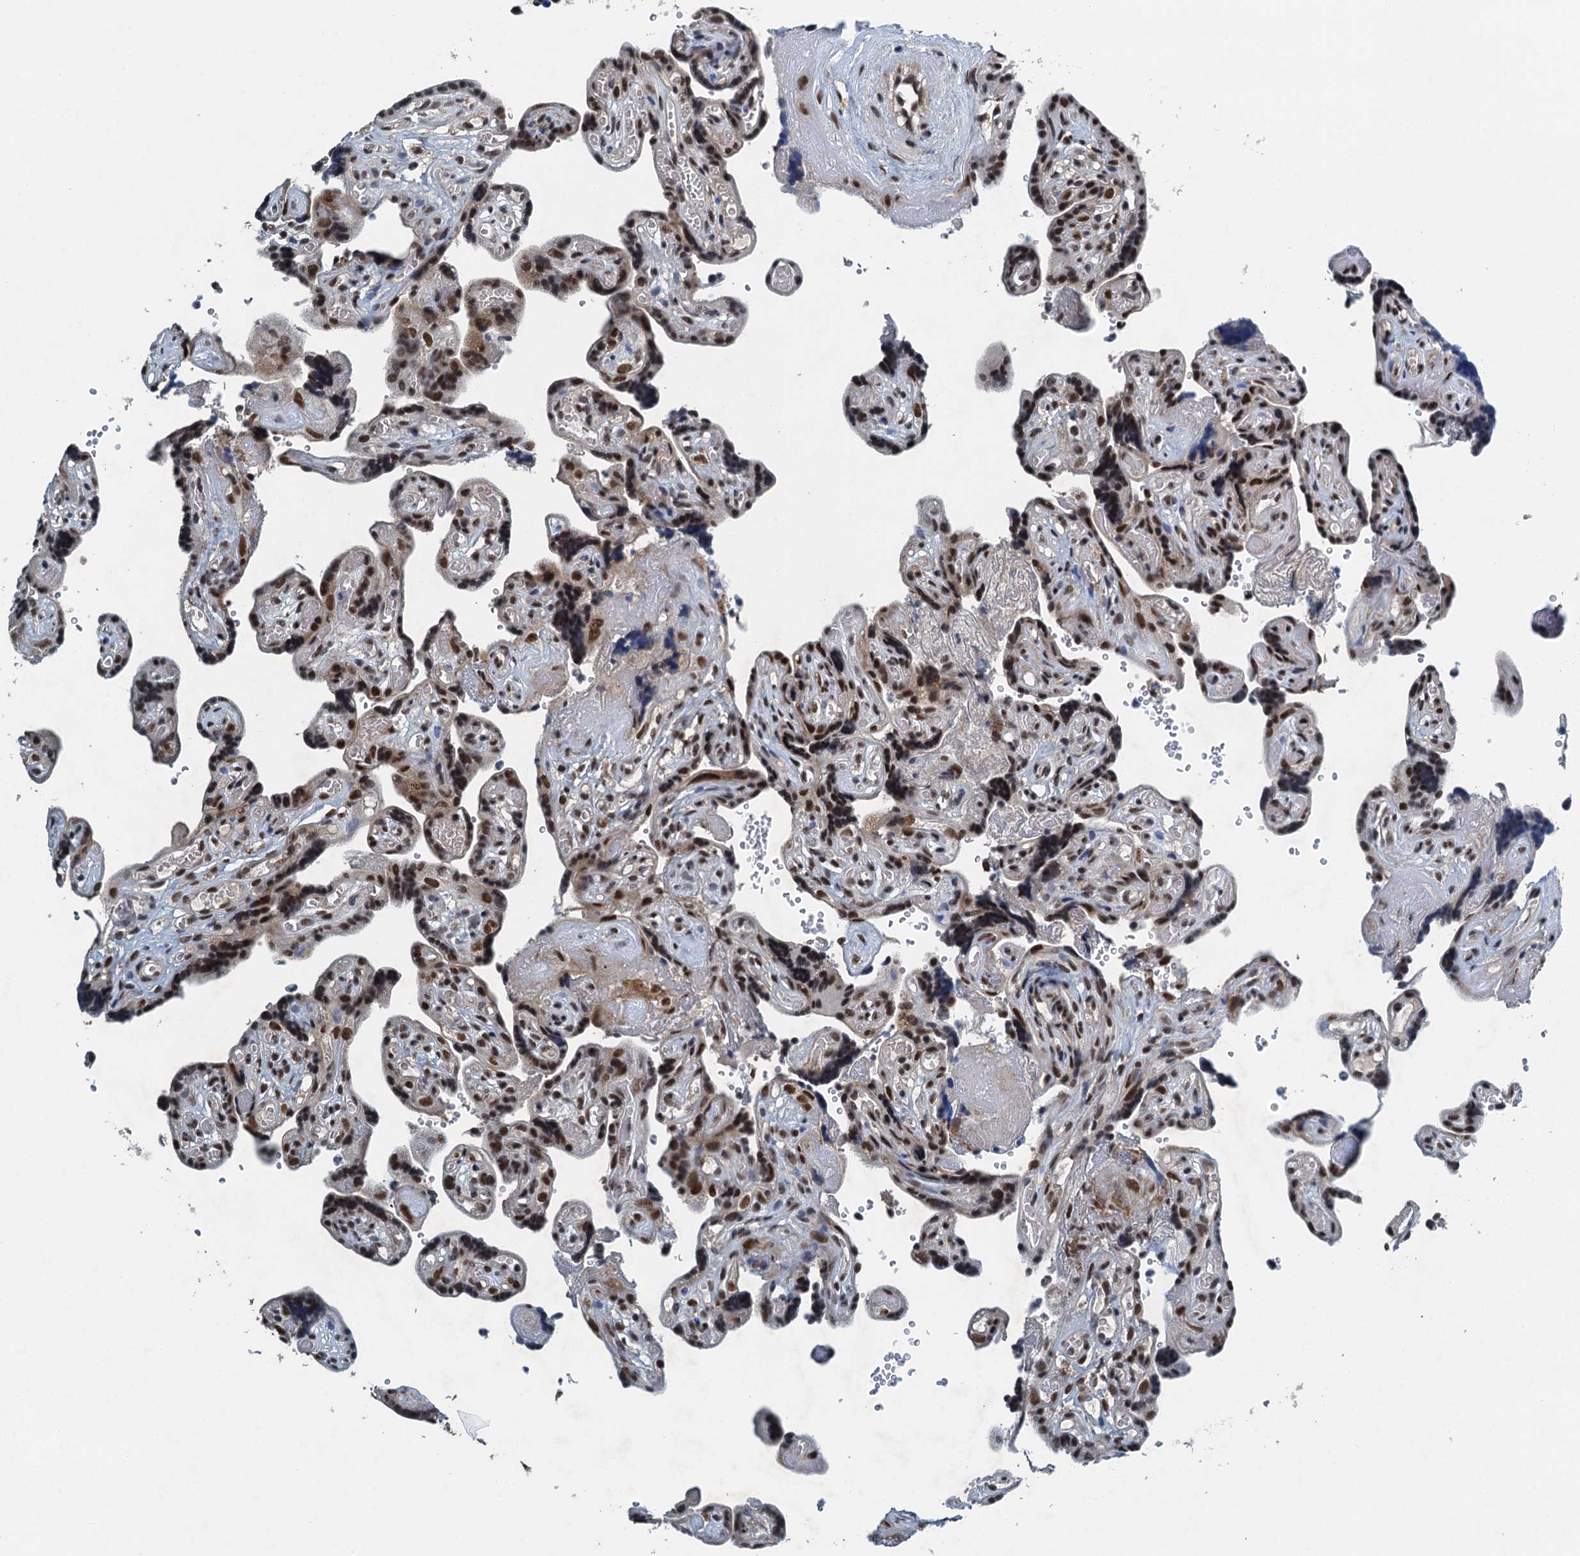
{"staining": {"intensity": "strong", "quantity": ">75%", "location": "nuclear"}, "tissue": "placenta", "cell_type": "Trophoblastic cells", "image_type": "normal", "snomed": [{"axis": "morphology", "description": "Normal tissue, NOS"}, {"axis": "topography", "description": "Placenta"}], "caption": "DAB immunohistochemical staining of normal human placenta shows strong nuclear protein positivity in approximately >75% of trophoblastic cells. (brown staining indicates protein expression, while blue staining denotes nuclei).", "gene": "MTA3", "patient": {"sex": "female", "age": 30}}